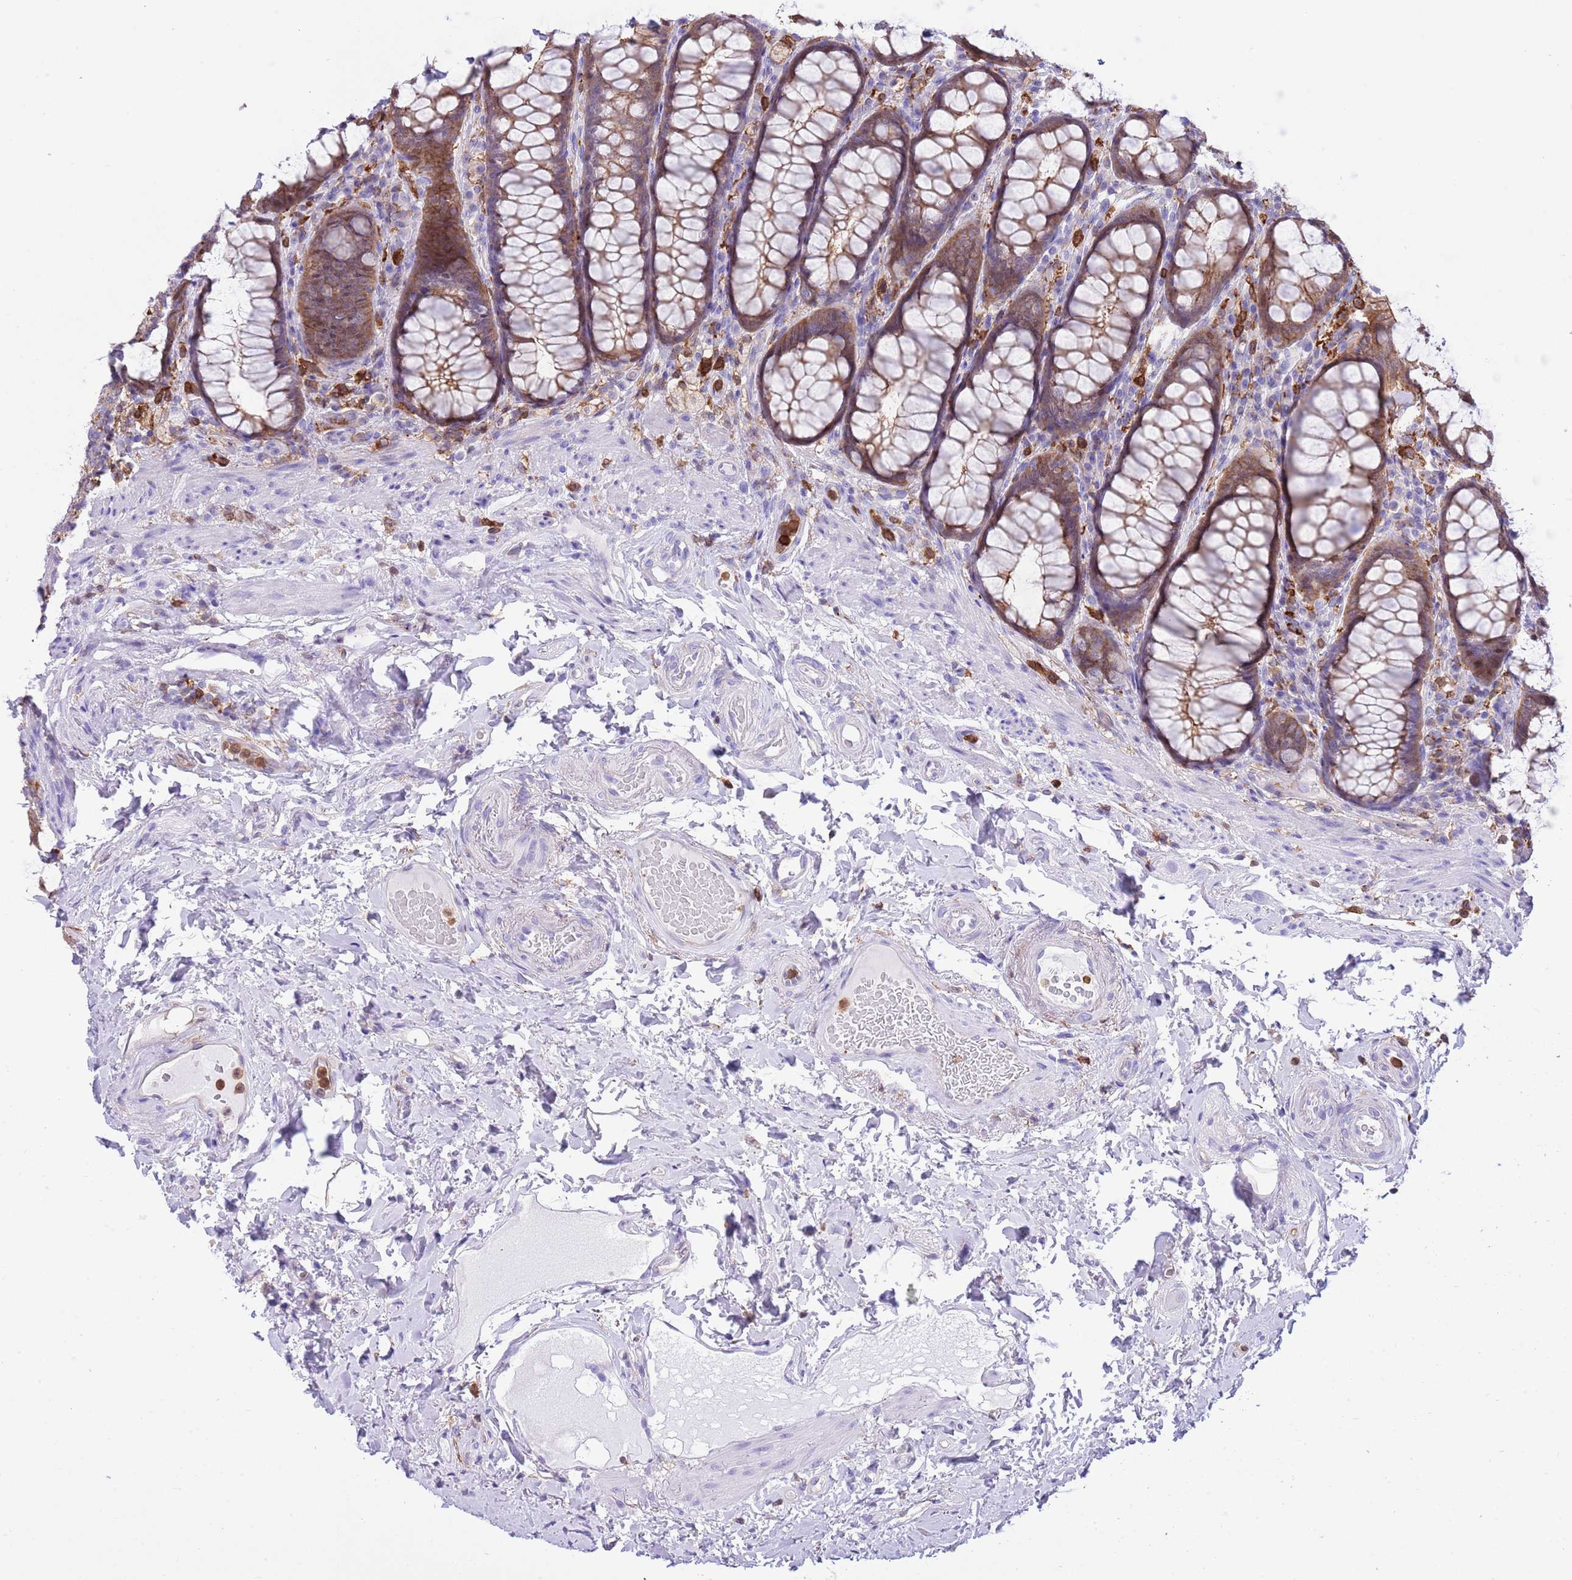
{"staining": {"intensity": "moderate", "quantity": ">75%", "location": "cytoplasmic/membranous"}, "tissue": "rectum", "cell_type": "Glandular cells", "image_type": "normal", "snomed": [{"axis": "morphology", "description": "Normal tissue, NOS"}, {"axis": "topography", "description": "Rectum"}], "caption": "DAB immunohistochemical staining of unremarkable human rectum demonstrates moderate cytoplasmic/membranous protein positivity in approximately >75% of glandular cells.", "gene": "EFHD2", "patient": {"sex": "male", "age": 83}}